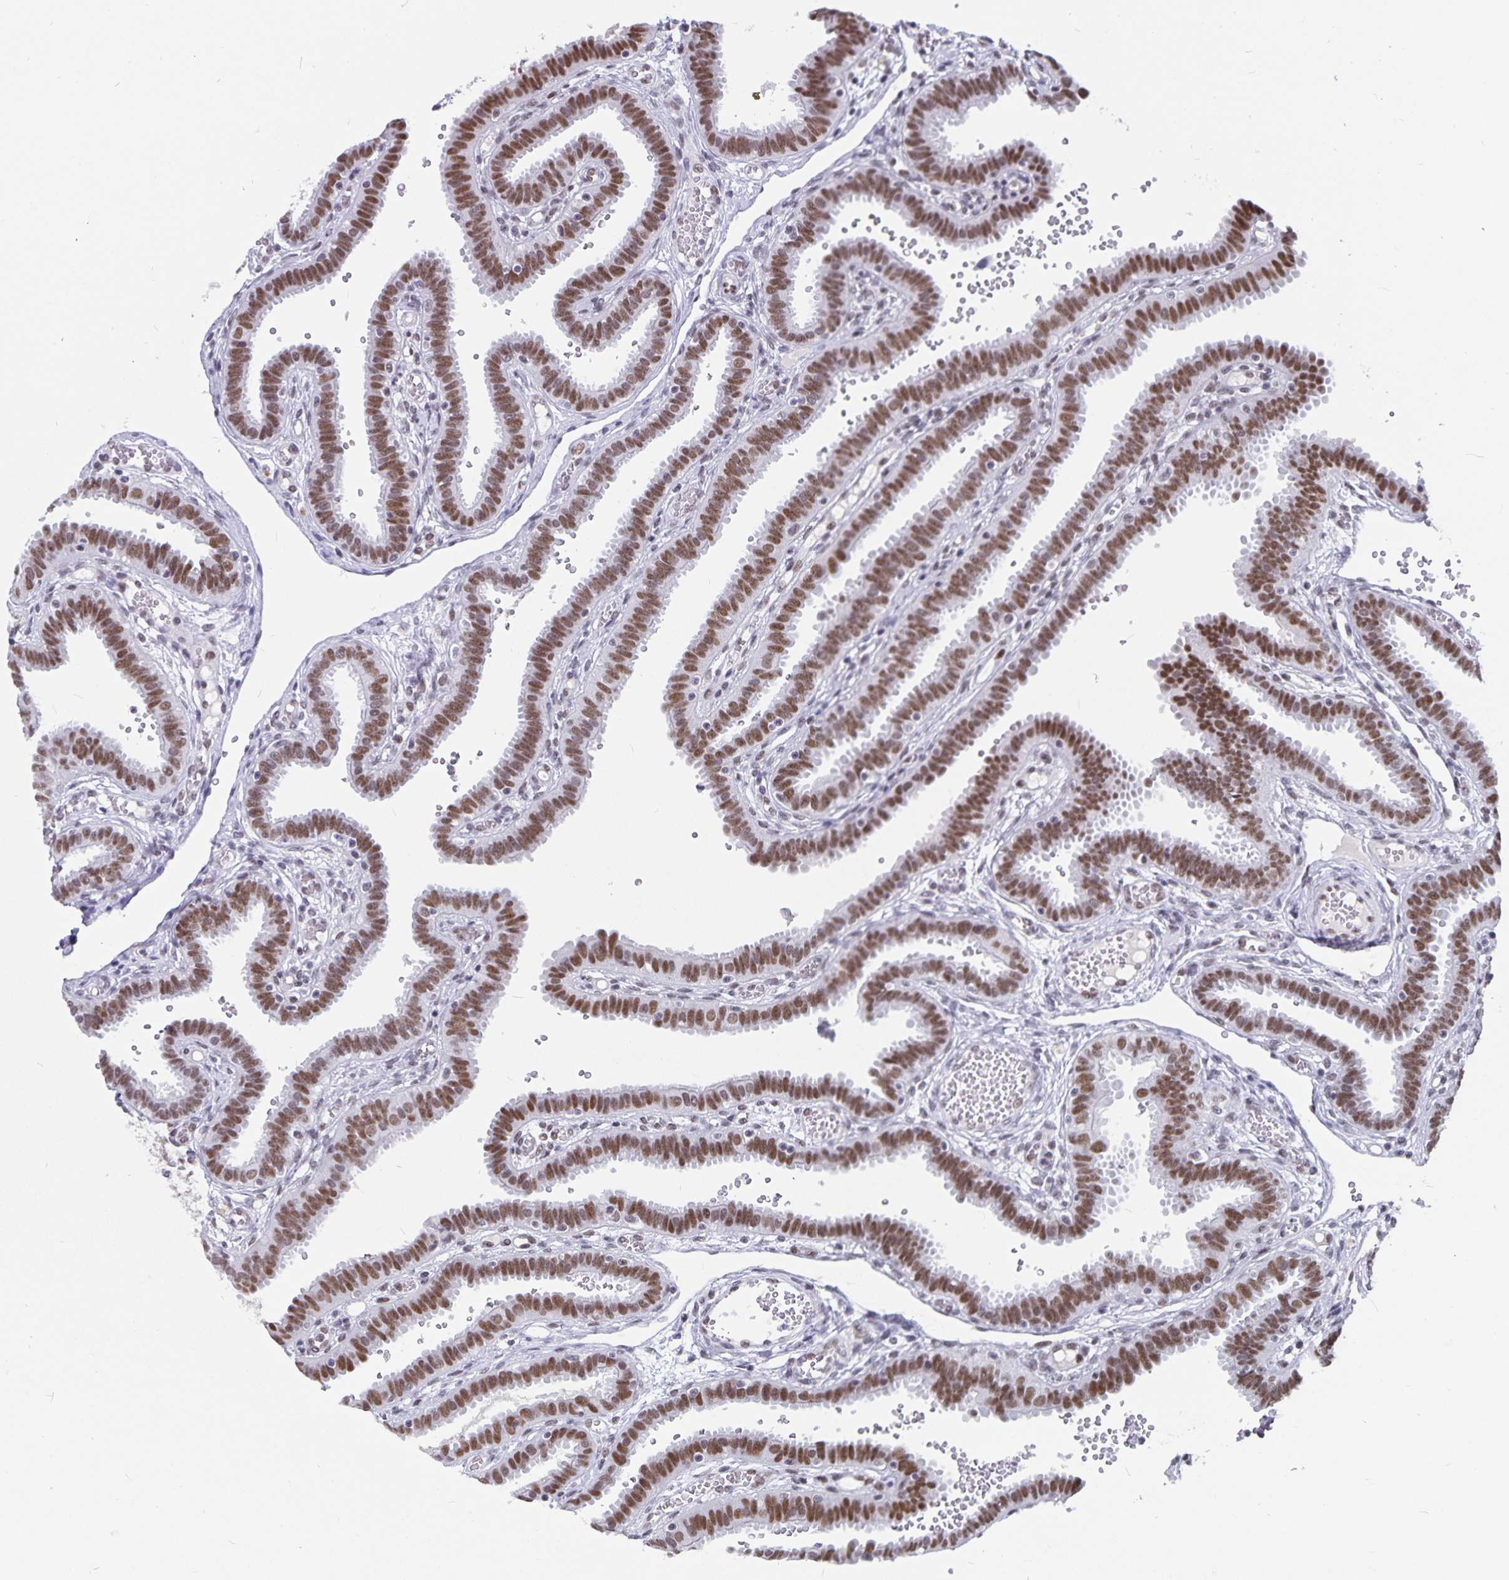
{"staining": {"intensity": "moderate", "quantity": ">75%", "location": "nuclear"}, "tissue": "fallopian tube", "cell_type": "Glandular cells", "image_type": "normal", "snomed": [{"axis": "morphology", "description": "Normal tissue, NOS"}, {"axis": "topography", "description": "Fallopian tube"}], "caption": "Immunohistochemical staining of unremarkable human fallopian tube demonstrates moderate nuclear protein positivity in about >75% of glandular cells.", "gene": "PBX2", "patient": {"sex": "female", "age": 37}}